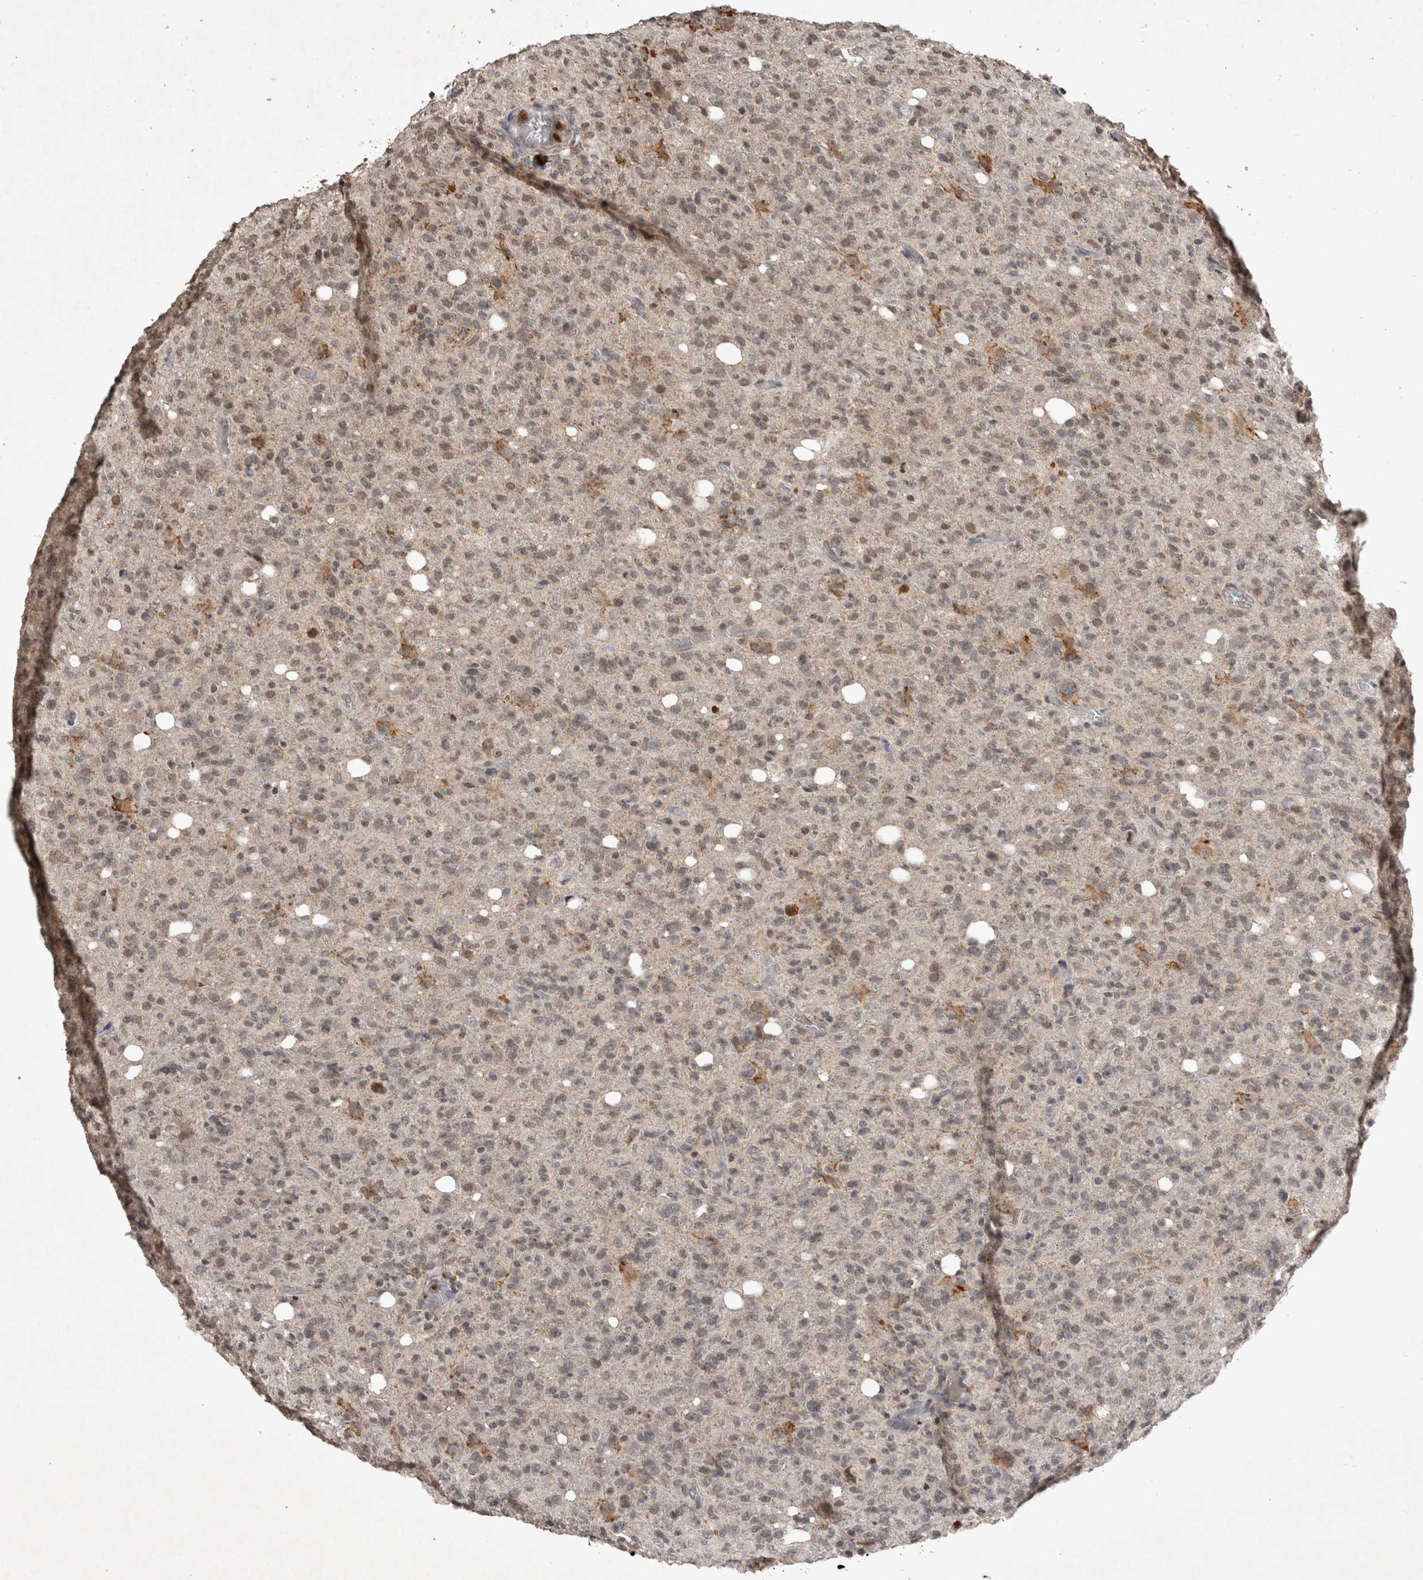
{"staining": {"intensity": "weak", "quantity": "25%-75%", "location": "cytoplasmic/membranous,nuclear"}, "tissue": "glioma", "cell_type": "Tumor cells", "image_type": "cancer", "snomed": [{"axis": "morphology", "description": "Glioma, malignant, High grade"}, {"axis": "topography", "description": "Brain"}], "caption": "Glioma tissue exhibits weak cytoplasmic/membranous and nuclear positivity in about 25%-75% of tumor cells", "gene": "HRK", "patient": {"sex": "female", "age": 57}}